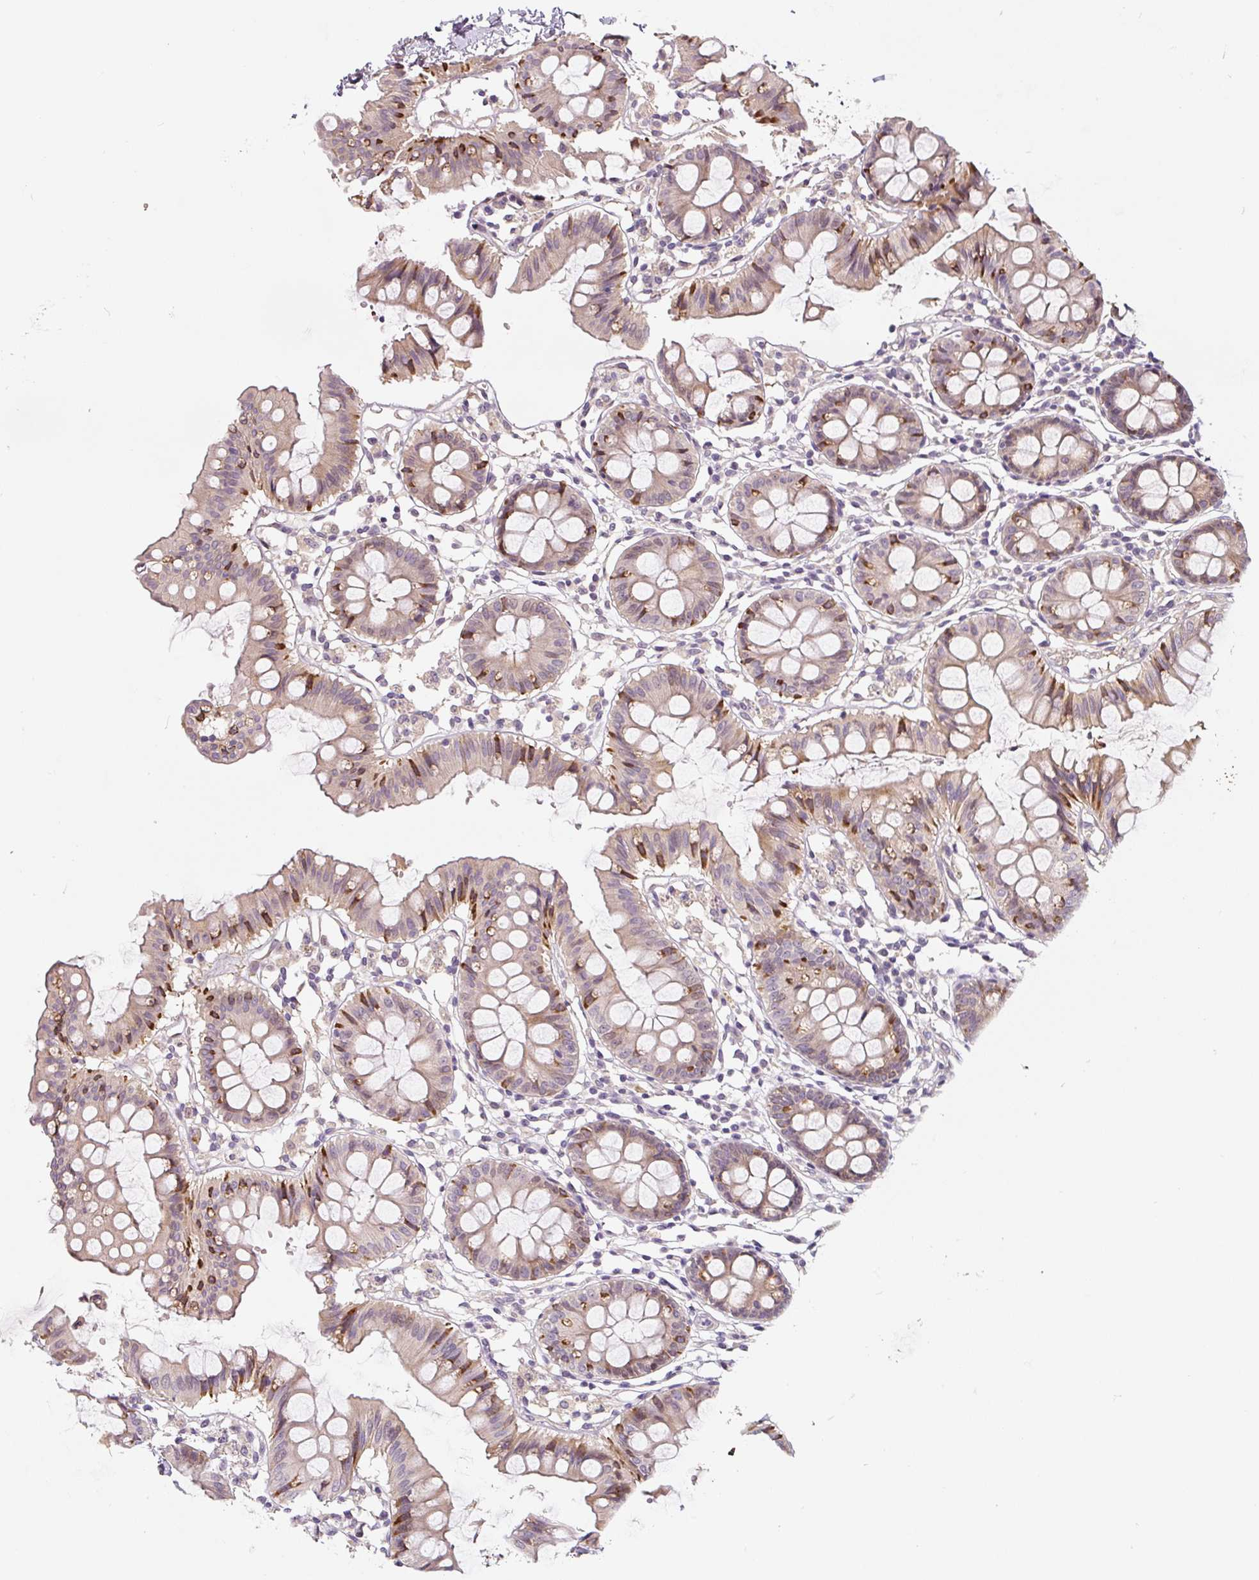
{"staining": {"intensity": "weak", "quantity": ">75%", "location": "cytoplasmic/membranous"}, "tissue": "colon", "cell_type": "Endothelial cells", "image_type": "normal", "snomed": [{"axis": "morphology", "description": "Normal tissue, NOS"}, {"axis": "topography", "description": "Colon"}], "caption": "The photomicrograph demonstrates staining of unremarkable colon, revealing weak cytoplasmic/membranous protein expression (brown color) within endothelial cells.", "gene": "PWWP3B", "patient": {"sex": "female", "age": 84}}